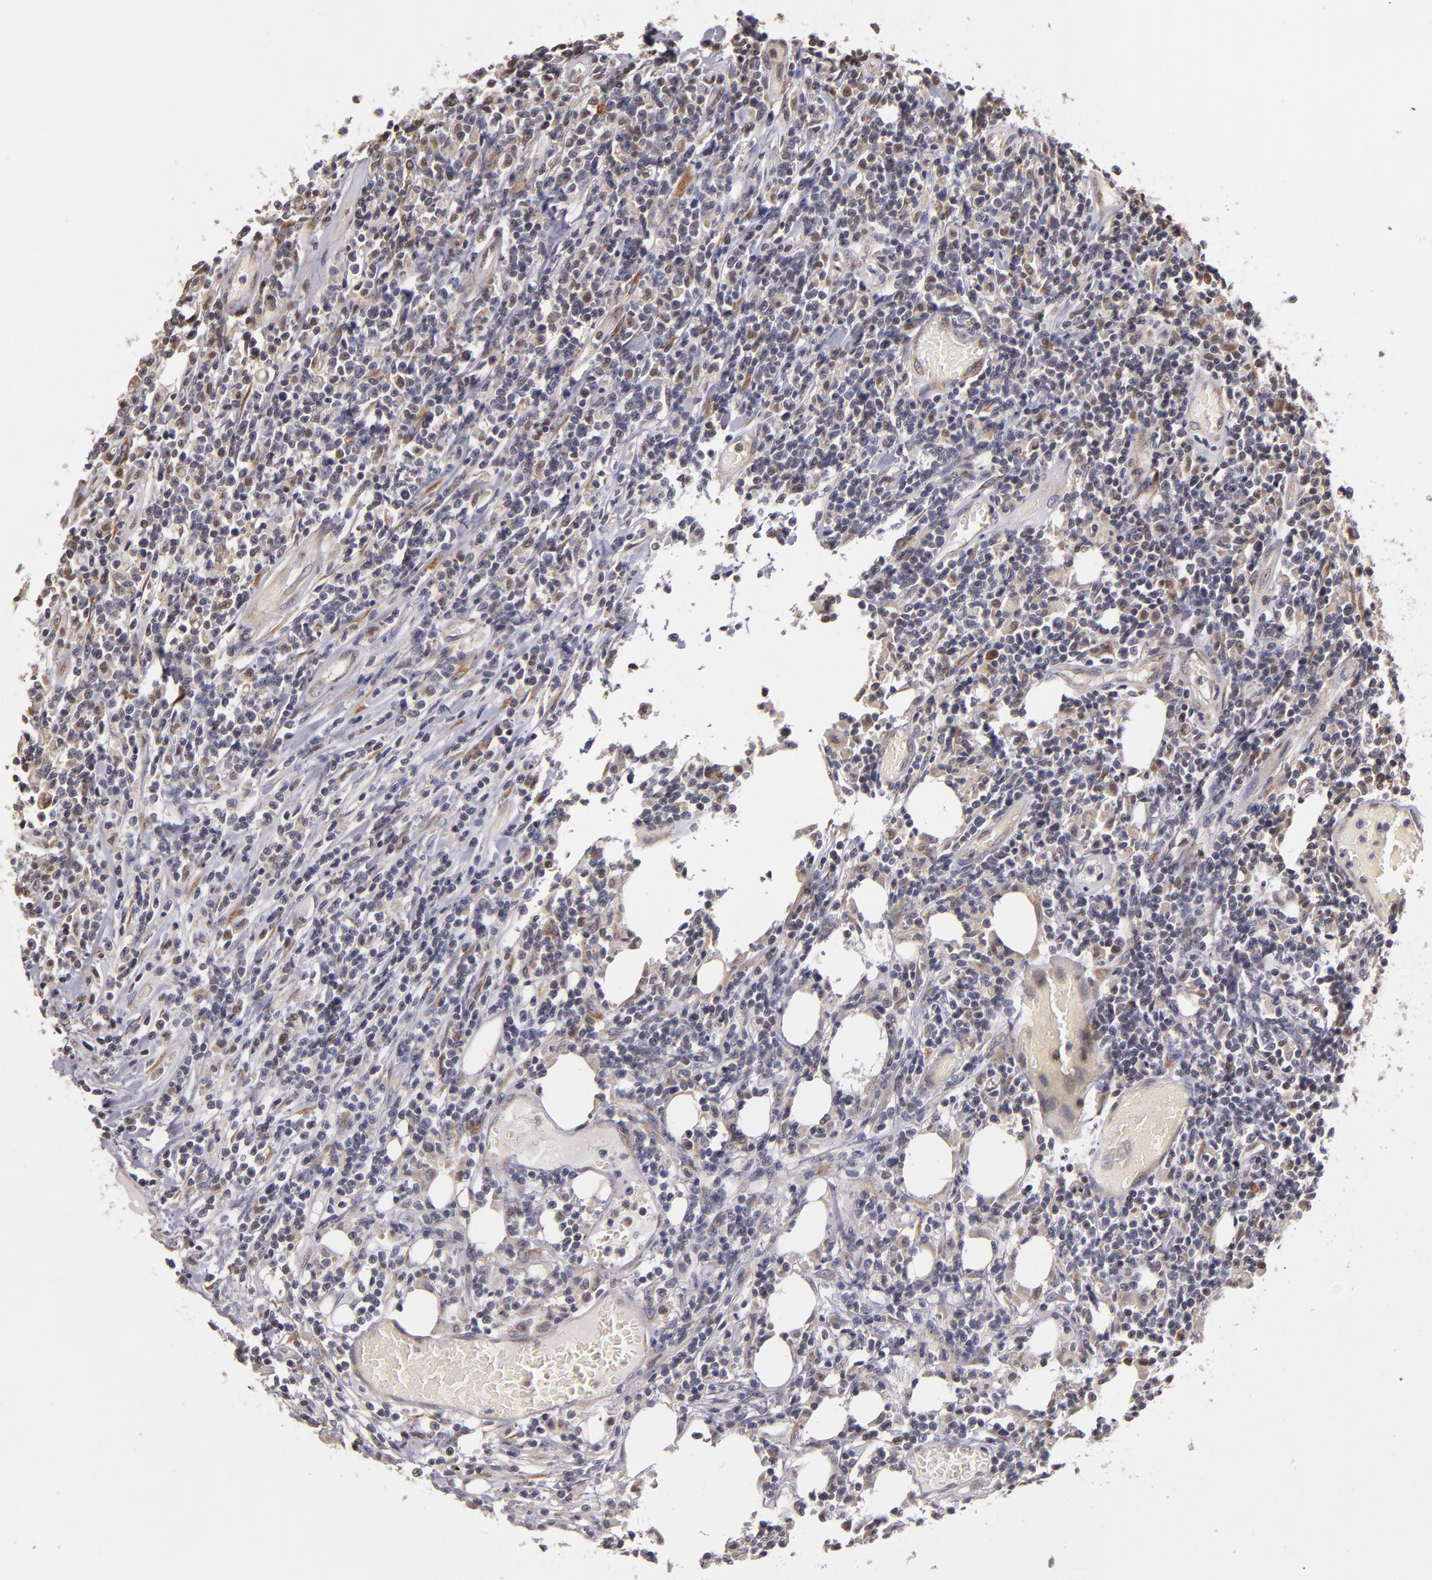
{"staining": {"intensity": "negative", "quantity": "none", "location": "none"}, "tissue": "lymphoma", "cell_type": "Tumor cells", "image_type": "cancer", "snomed": [{"axis": "morphology", "description": "Malignant lymphoma, non-Hodgkin's type, High grade"}, {"axis": "topography", "description": "Colon"}], "caption": "Immunohistochemistry (IHC) histopathology image of neoplastic tissue: human malignant lymphoma, non-Hodgkin's type (high-grade) stained with DAB (3,3'-diaminobenzidine) exhibits no significant protein positivity in tumor cells.", "gene": "CASP1", "patient": {"sex": "male", "age": 82}}